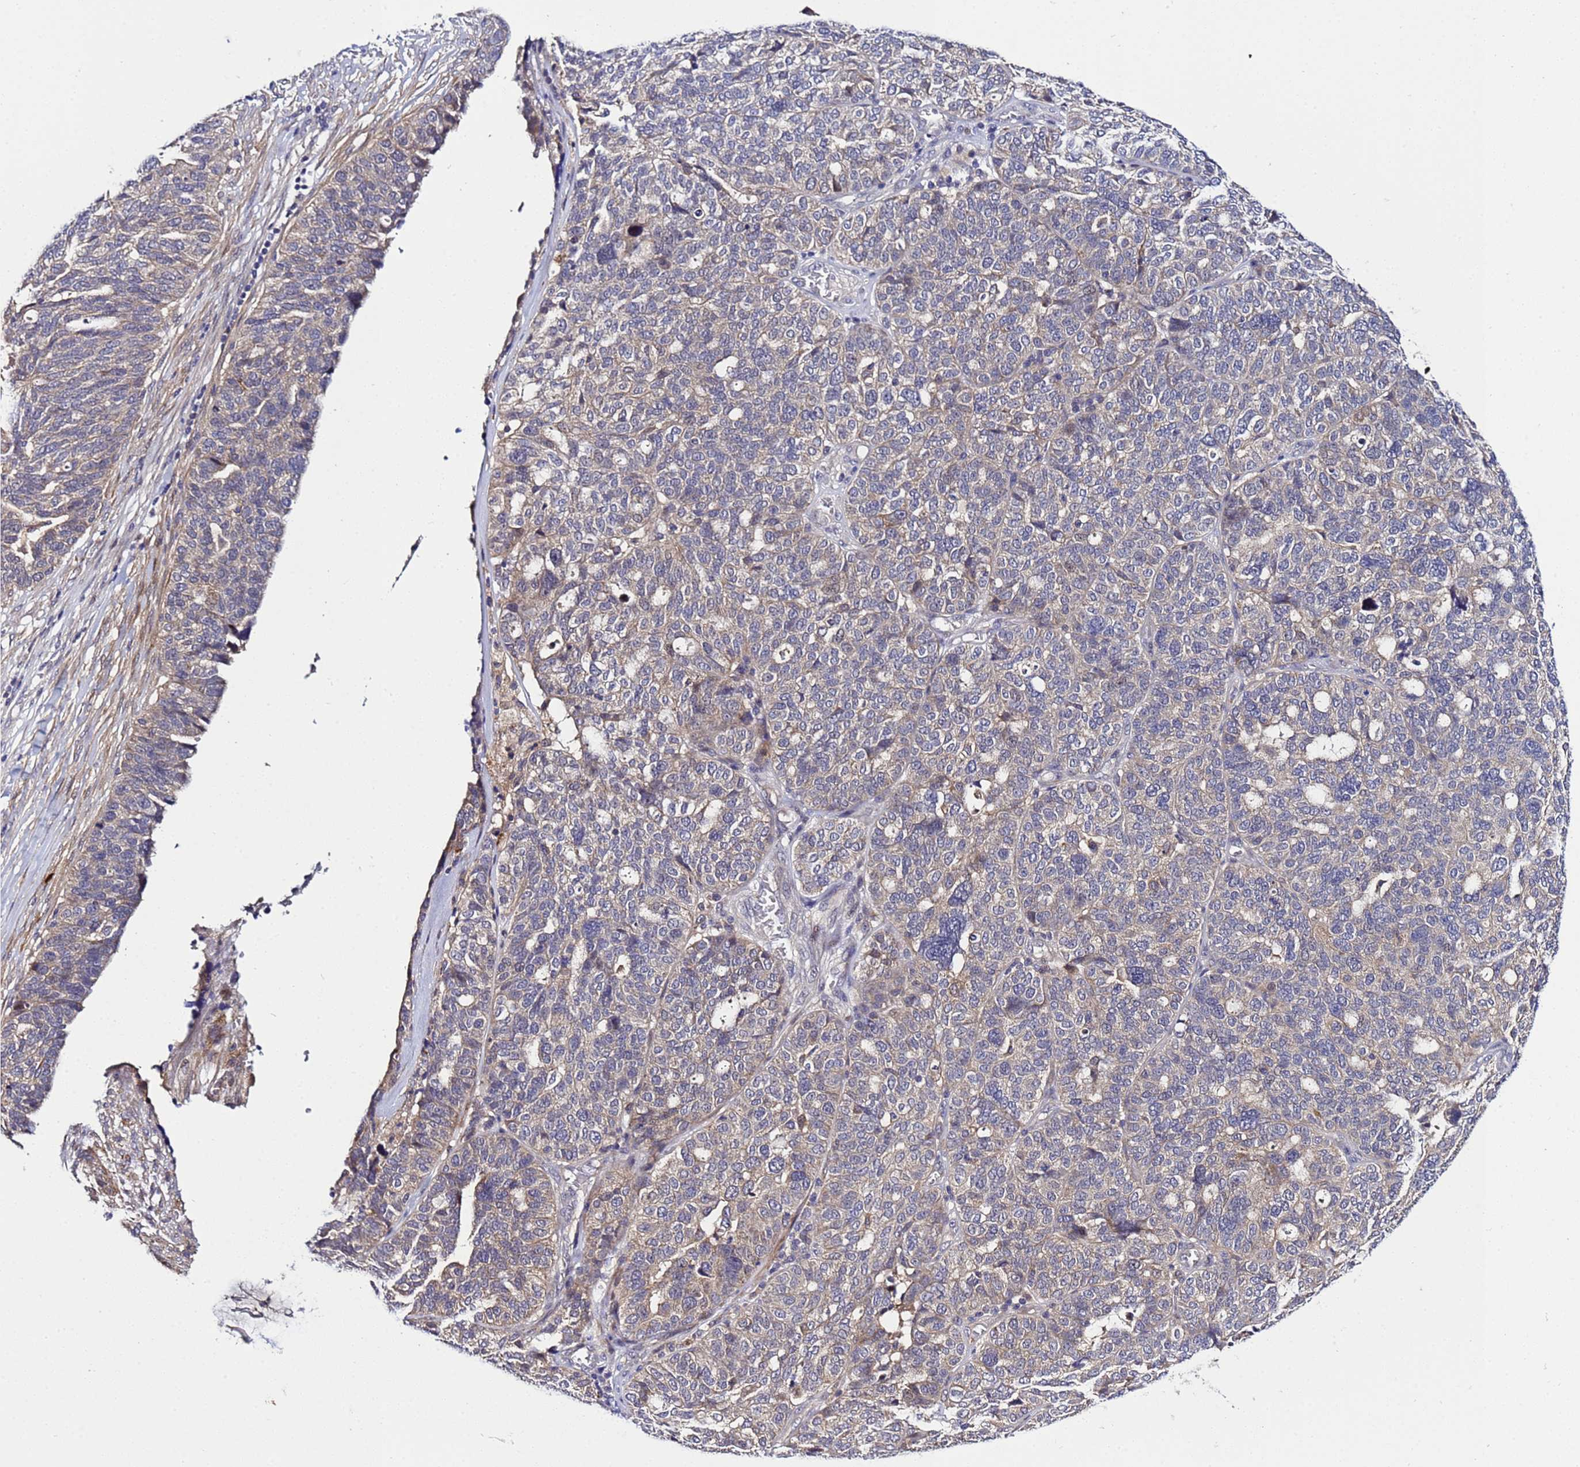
{"staining": {"intensity": "weak", "quantity": "25%-75%", "location": "cytoplasmic/membranous"}, "tissue": "ovarian cancer", "cell_type": "Tumor cells", "image_type": "cancer", "snomed": [{"axis": "morphology", "description": "Cystadenocarcinoma, serous, NOS"}, {"axis": "topography", "description": "Ovary"}], "caption": "The immunohistochemical stain highlights weak cytoplasmic/membranous positivity in tumor cells of ovarian serous cystadenocarcinoma tissue. Nuclei are stained in blue.", "gene": "PLXDC2", "patient": {"sex": "female", "age": 59}}